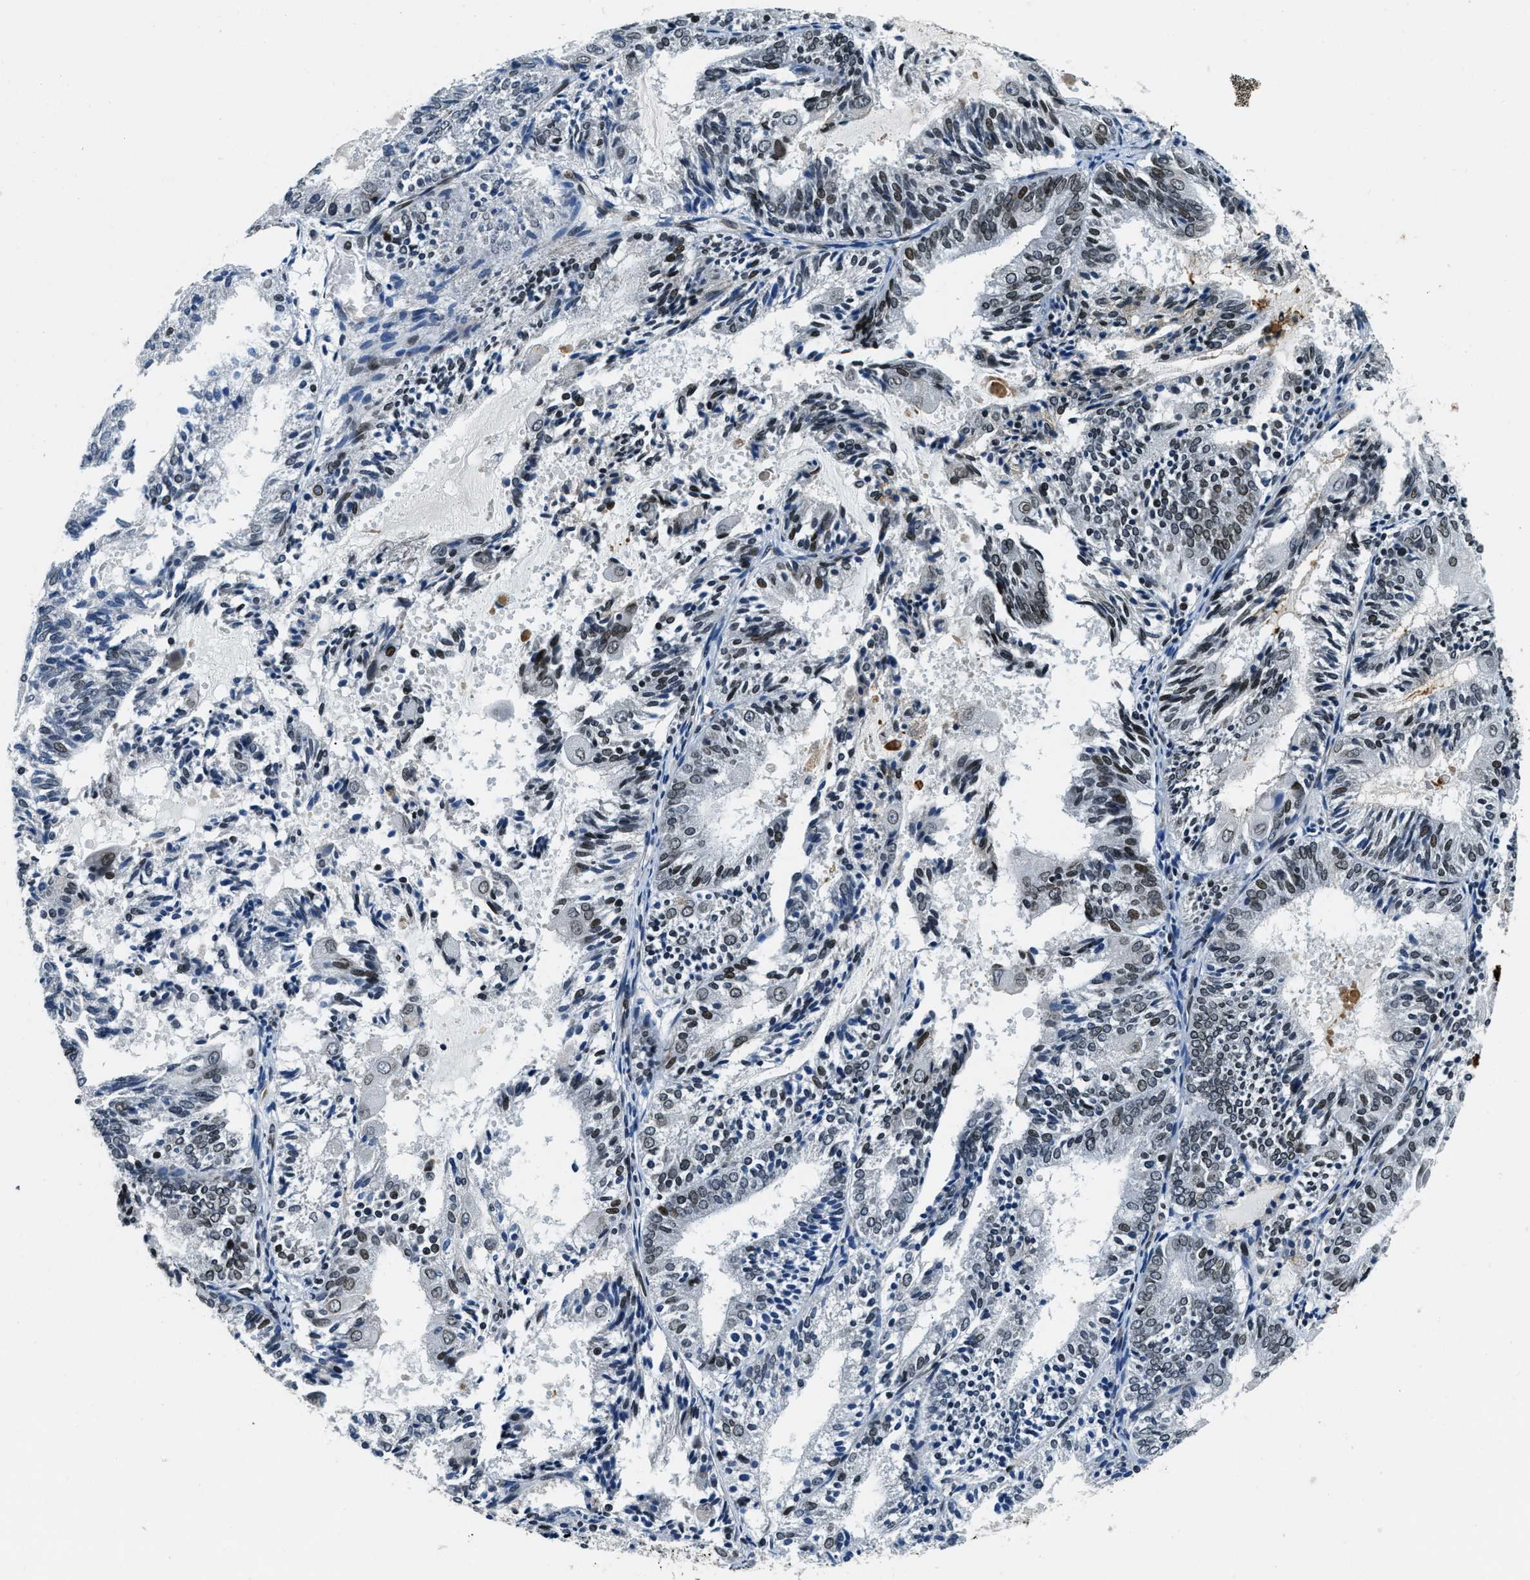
{"staining": {"intensity": "moderate", "quantity": "25%-75%", "location": "nuclear"}, "tissue": "endometrial cancer", "cell_type": "Tumor cells", "image_type": "cancer", "snomed": [{"axis": "morphology", "description": "Adenocarcinoma, NOS"}, {"axis": "topography", "description": "Endometrium"}], "caption": "Immunohistochemistry (IHC) image of neoplastic tissue: endometrial cancer stained using immunohistochemistry reveals medium levels of moderate protein expression localized specifically in the nuclear of tumor cells, appearing as a nuclear brown color.", "gene": "ZC3HC1", "patient": {"sex": "female", "age": 81}}